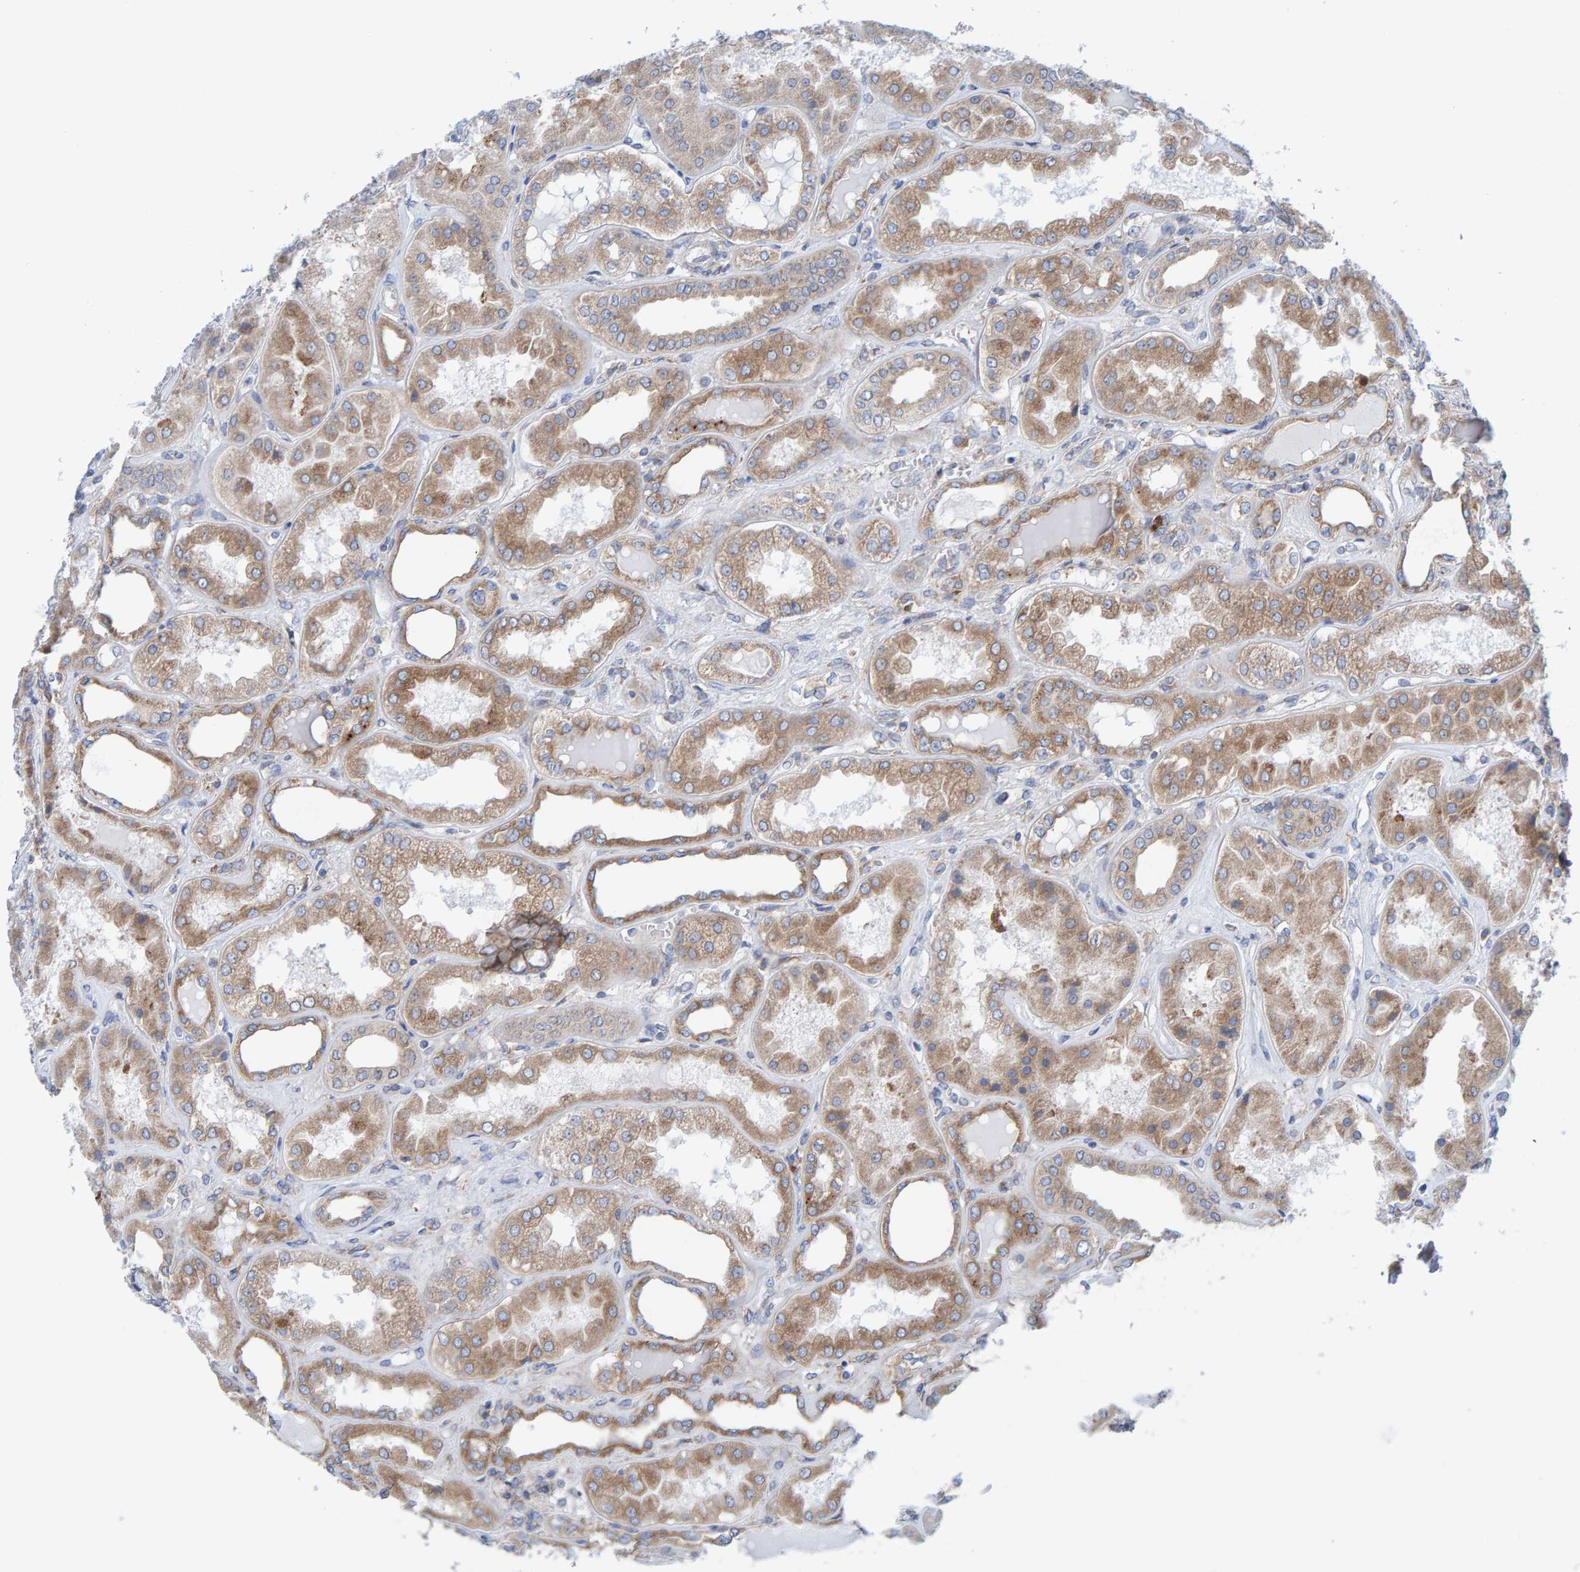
{"staining": {"intensity": "moderate", "quantity": "<25%", "location": "cytoplasmic/membranous"}, "tissue": "kidney", "cell_type": "Cells in glomeruli", "image_type": "normal", "snomed": [{"axis": "morphology", "description": "Normal tissue, NOS"}, {"axis": "topography", "description": "Kidney"}], "caption": "A brown stain shows moderate cytoplasmic/membranous positivity of a protein in cells in glomeruli of benign human kidney.", "gene": "CDK5RAP3", "patient": {"sex": "female", "age": 56}}